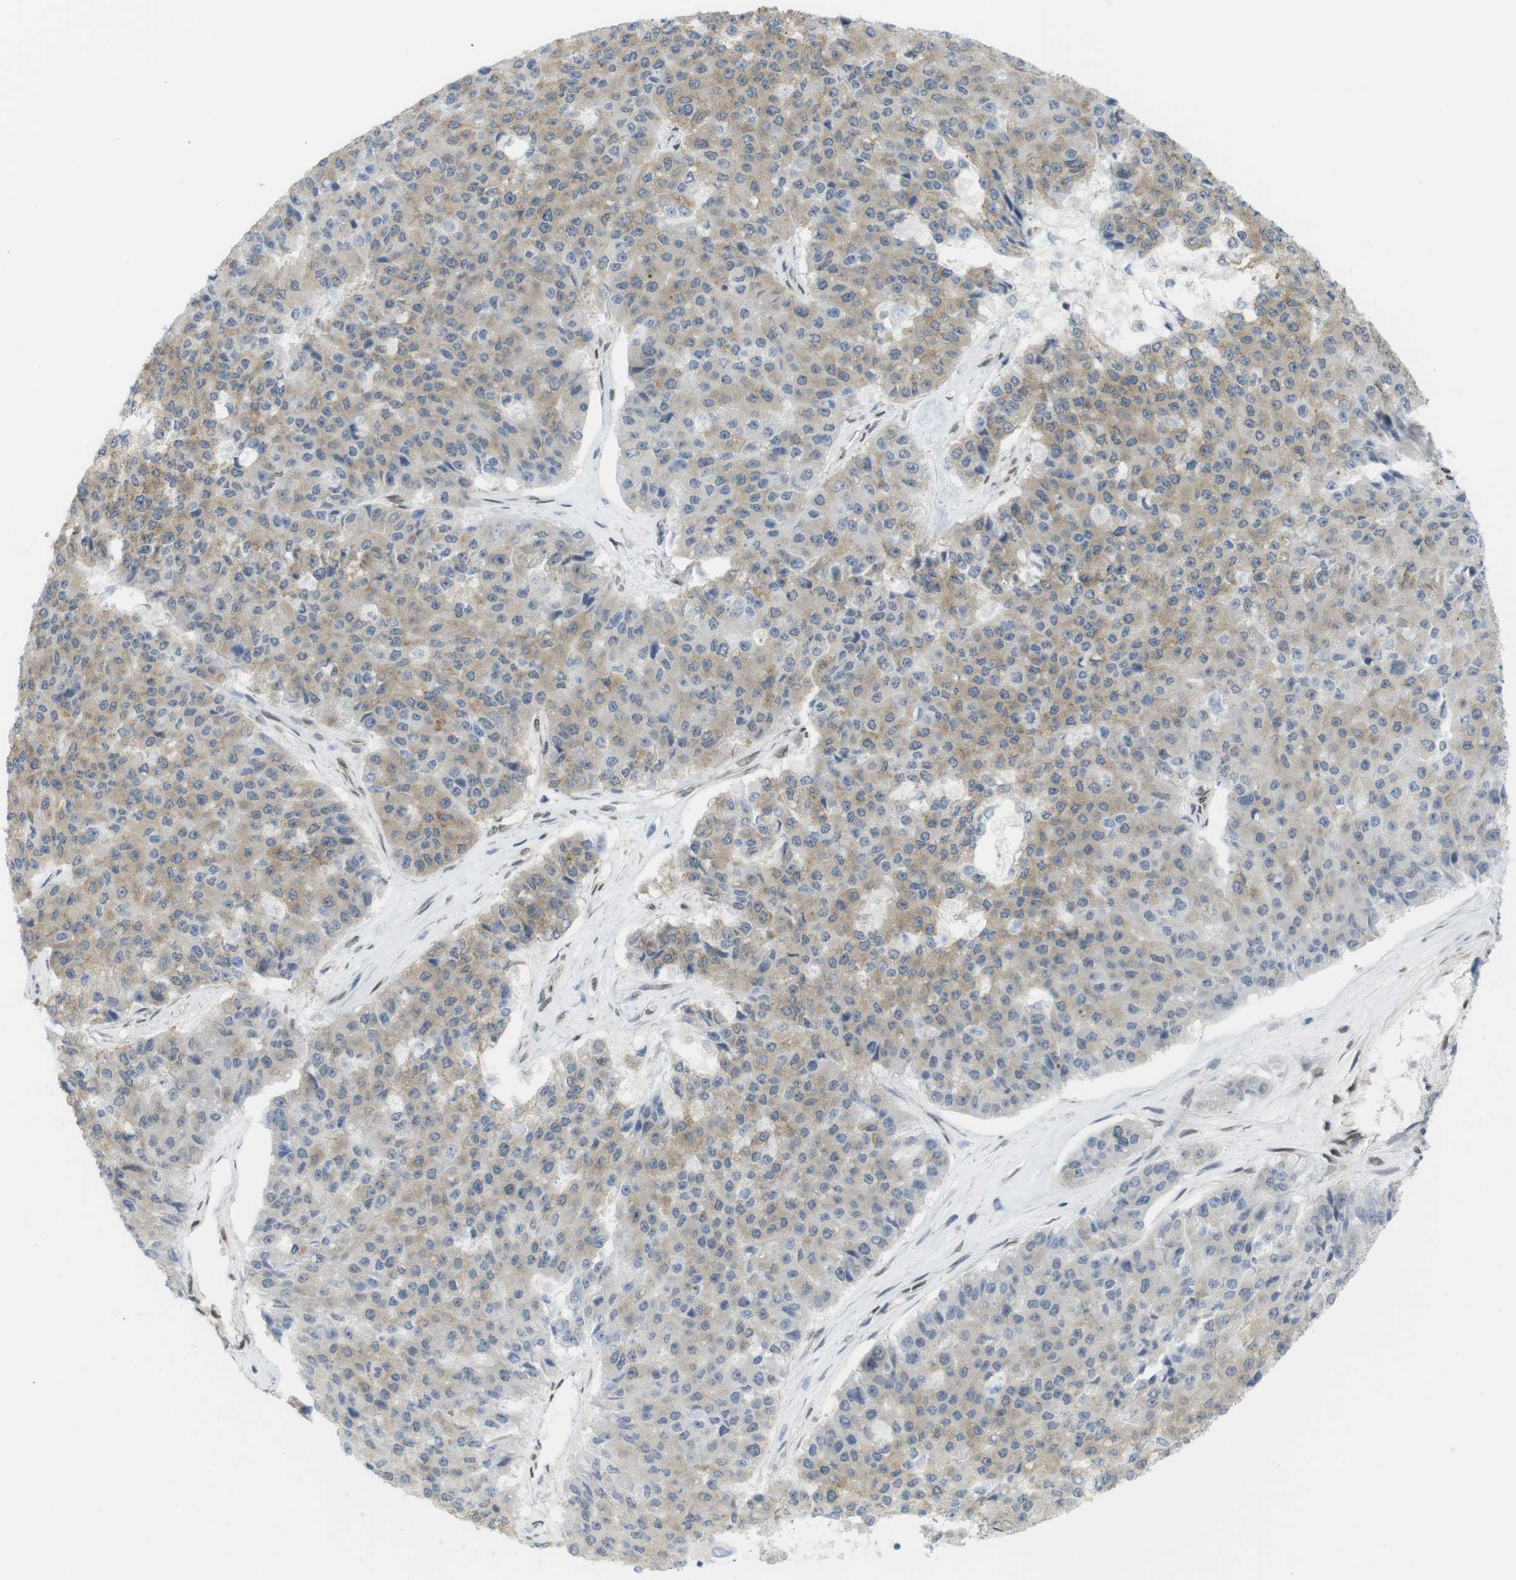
{"staining": {"intensity": "weak", "quantity": ">75%", "location": "cytoplasmic/membranous"}, "tissue": "pancreatic cancer", "cell_type": "Tumor cells", "image_type": "cancer", "snomed": [{"axis": "morphology", "description": "Adenocarcinoma, NOS"}, {"axis": "topography", "description": "Pancreas"}], "caption": "Pancreatic cancer (adenocarcinoma) stained with DAB (3,3'-diaminobenzidine) immunohistochemistry (IHC) demonstrates low levels of weak cytoplasmic/membranous staining in about >75% of tumor cells.", "gene": "ARL6IP6", "patient": {"sex": "male", "age": 50}}